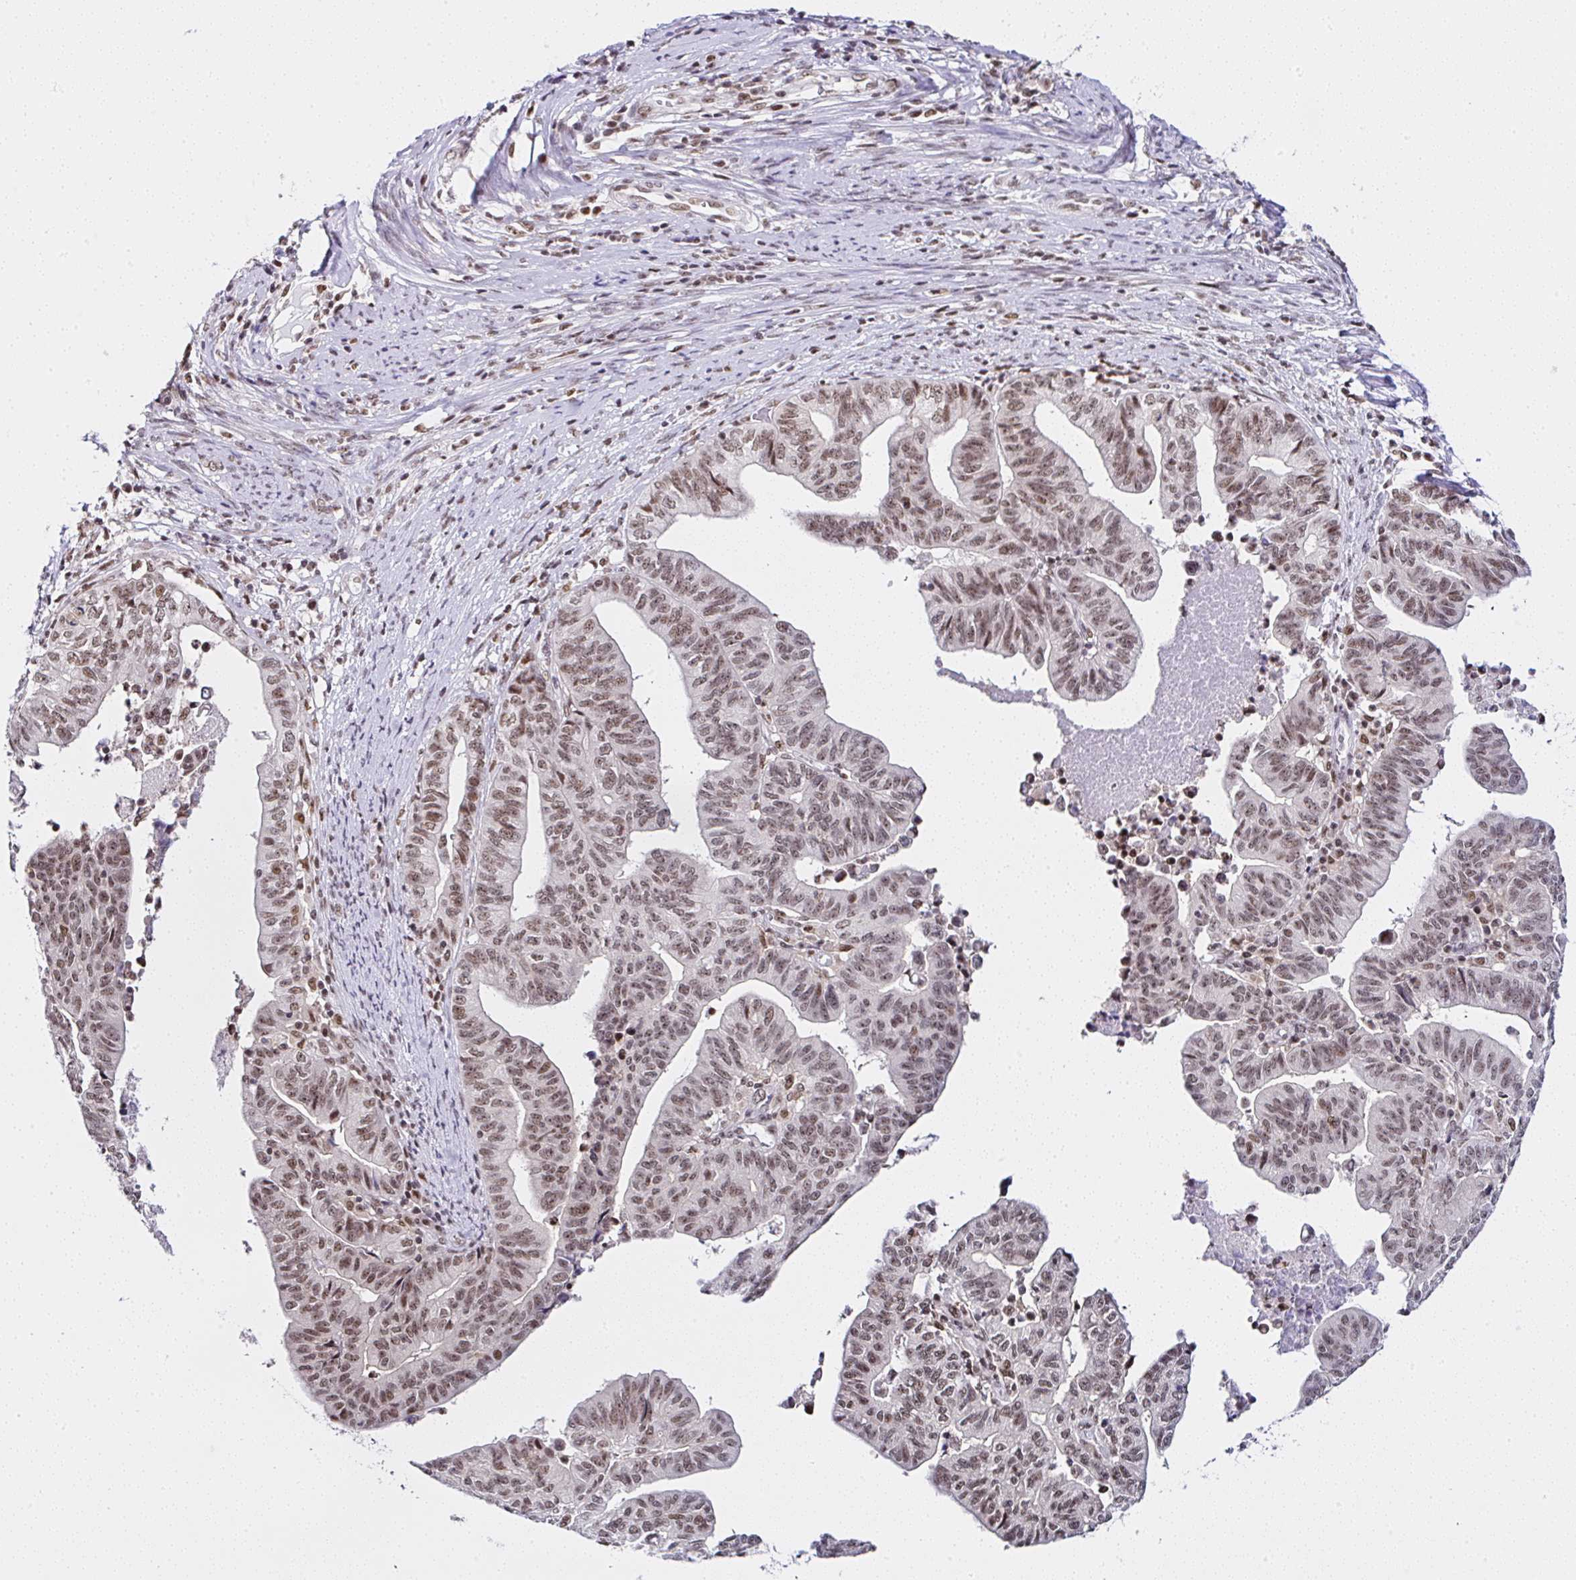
{"staining": {"intensity": "moderate", "quantity": ">75%", "location": "nuclear"}, "tissue": "endometrial cancer", "cell_type": "Tumor cells", "image_type": "cancer", "snomed": [{"axis": "morphology", "description": "Adenocarcinoma, NOS"}, {"axis": "topography", "description": "Endometrium"}], "caption": "DAB (3,3'-diaminobenzidine) immunohistochemical staining of human adenocarcinoma (endometrial) exhibits moderate nuclear protein positivity in about >75% of tumor cells.", "gene": "PTPN2", "patient": {"sex": "female", "age": 65}}